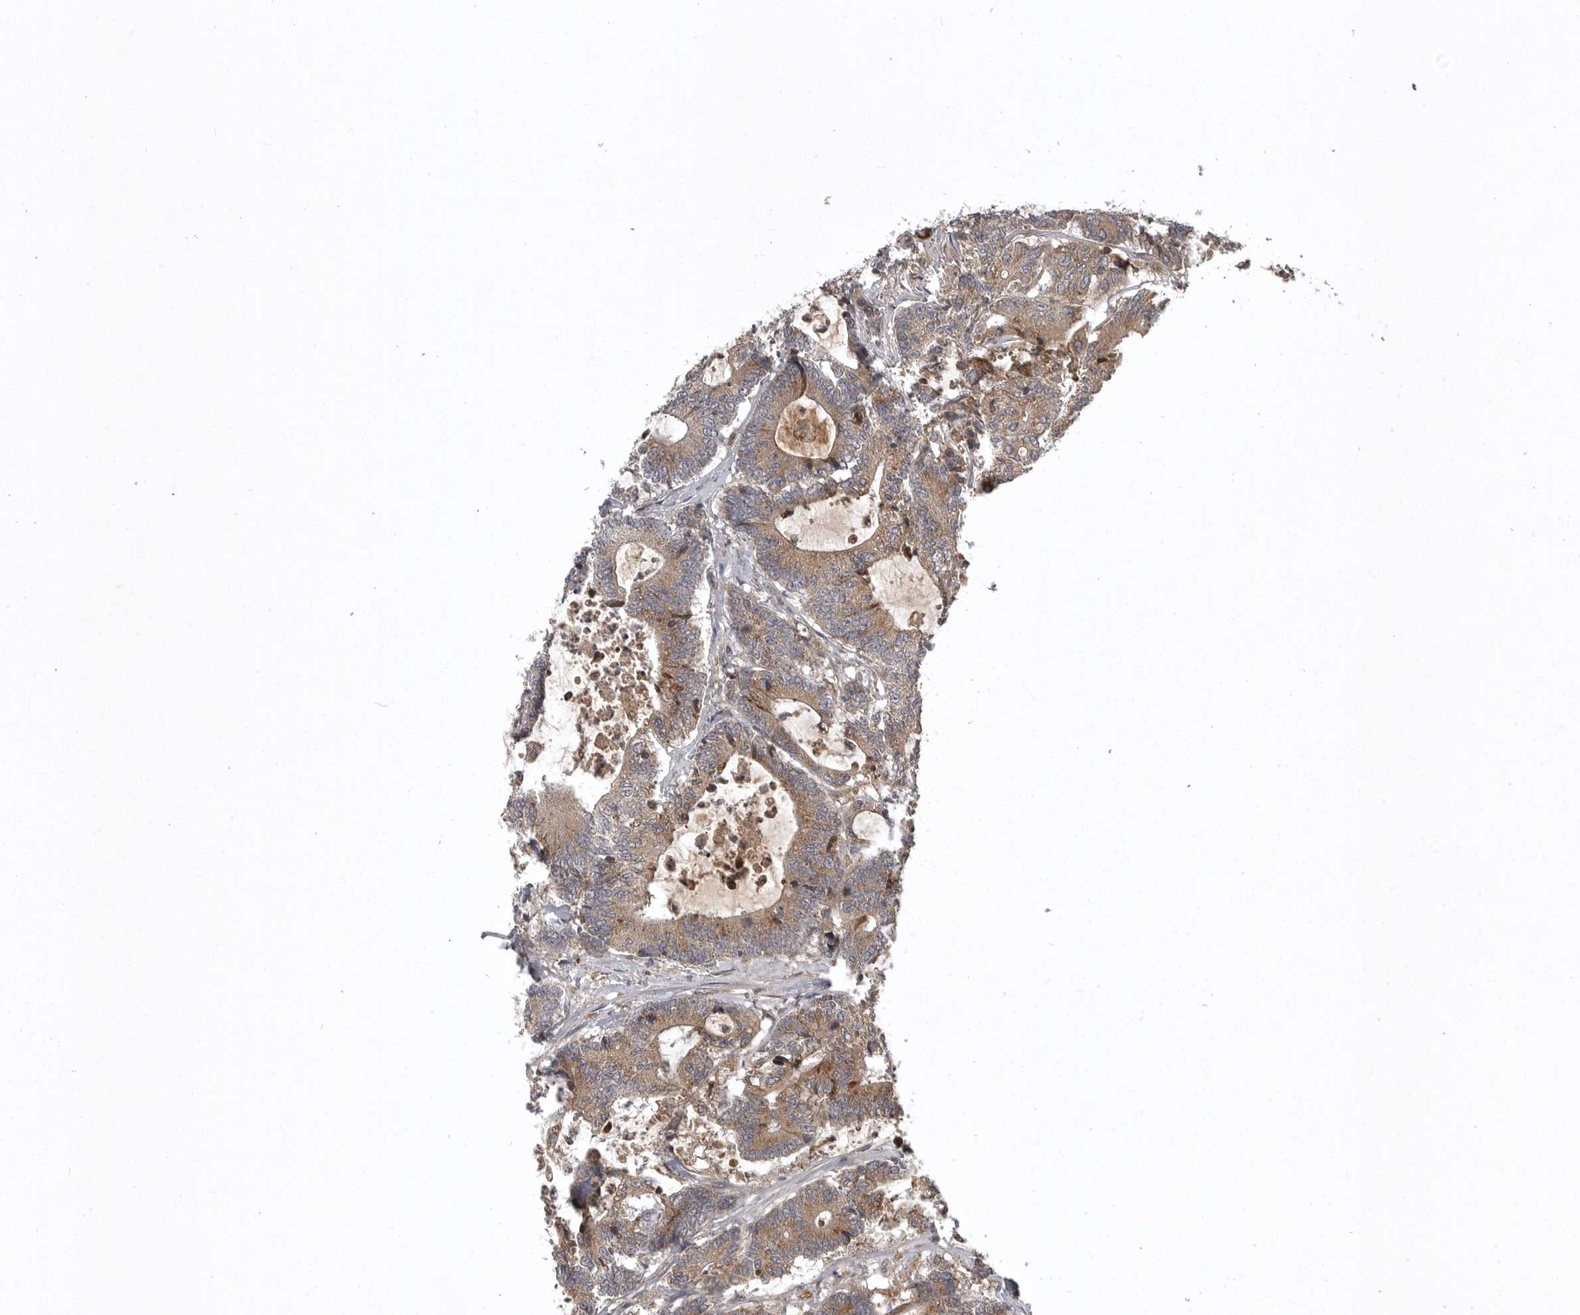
{"staining": {"intensity": "moderate", "quantity": ">75%", "location": "cytoplasmic/membranous"}, "tissue": "colorectal cancer", "cell_type": "Tumor cells", "image_type": "cancer", "snomed": [{"axis": "morphology", "description": "Adenocarcinoma, NOS"}, {"axis": "topography", "description": "Colon"}], "caption": "Colorectal cancer (adenocarcinoma) stained for a protein (brown) exhibits moderate cytoplasmic/membranous positive staining in about >75% of tumor cells.", "gene": "GPR31", "patient": {"sex": "female", "age": 84}}